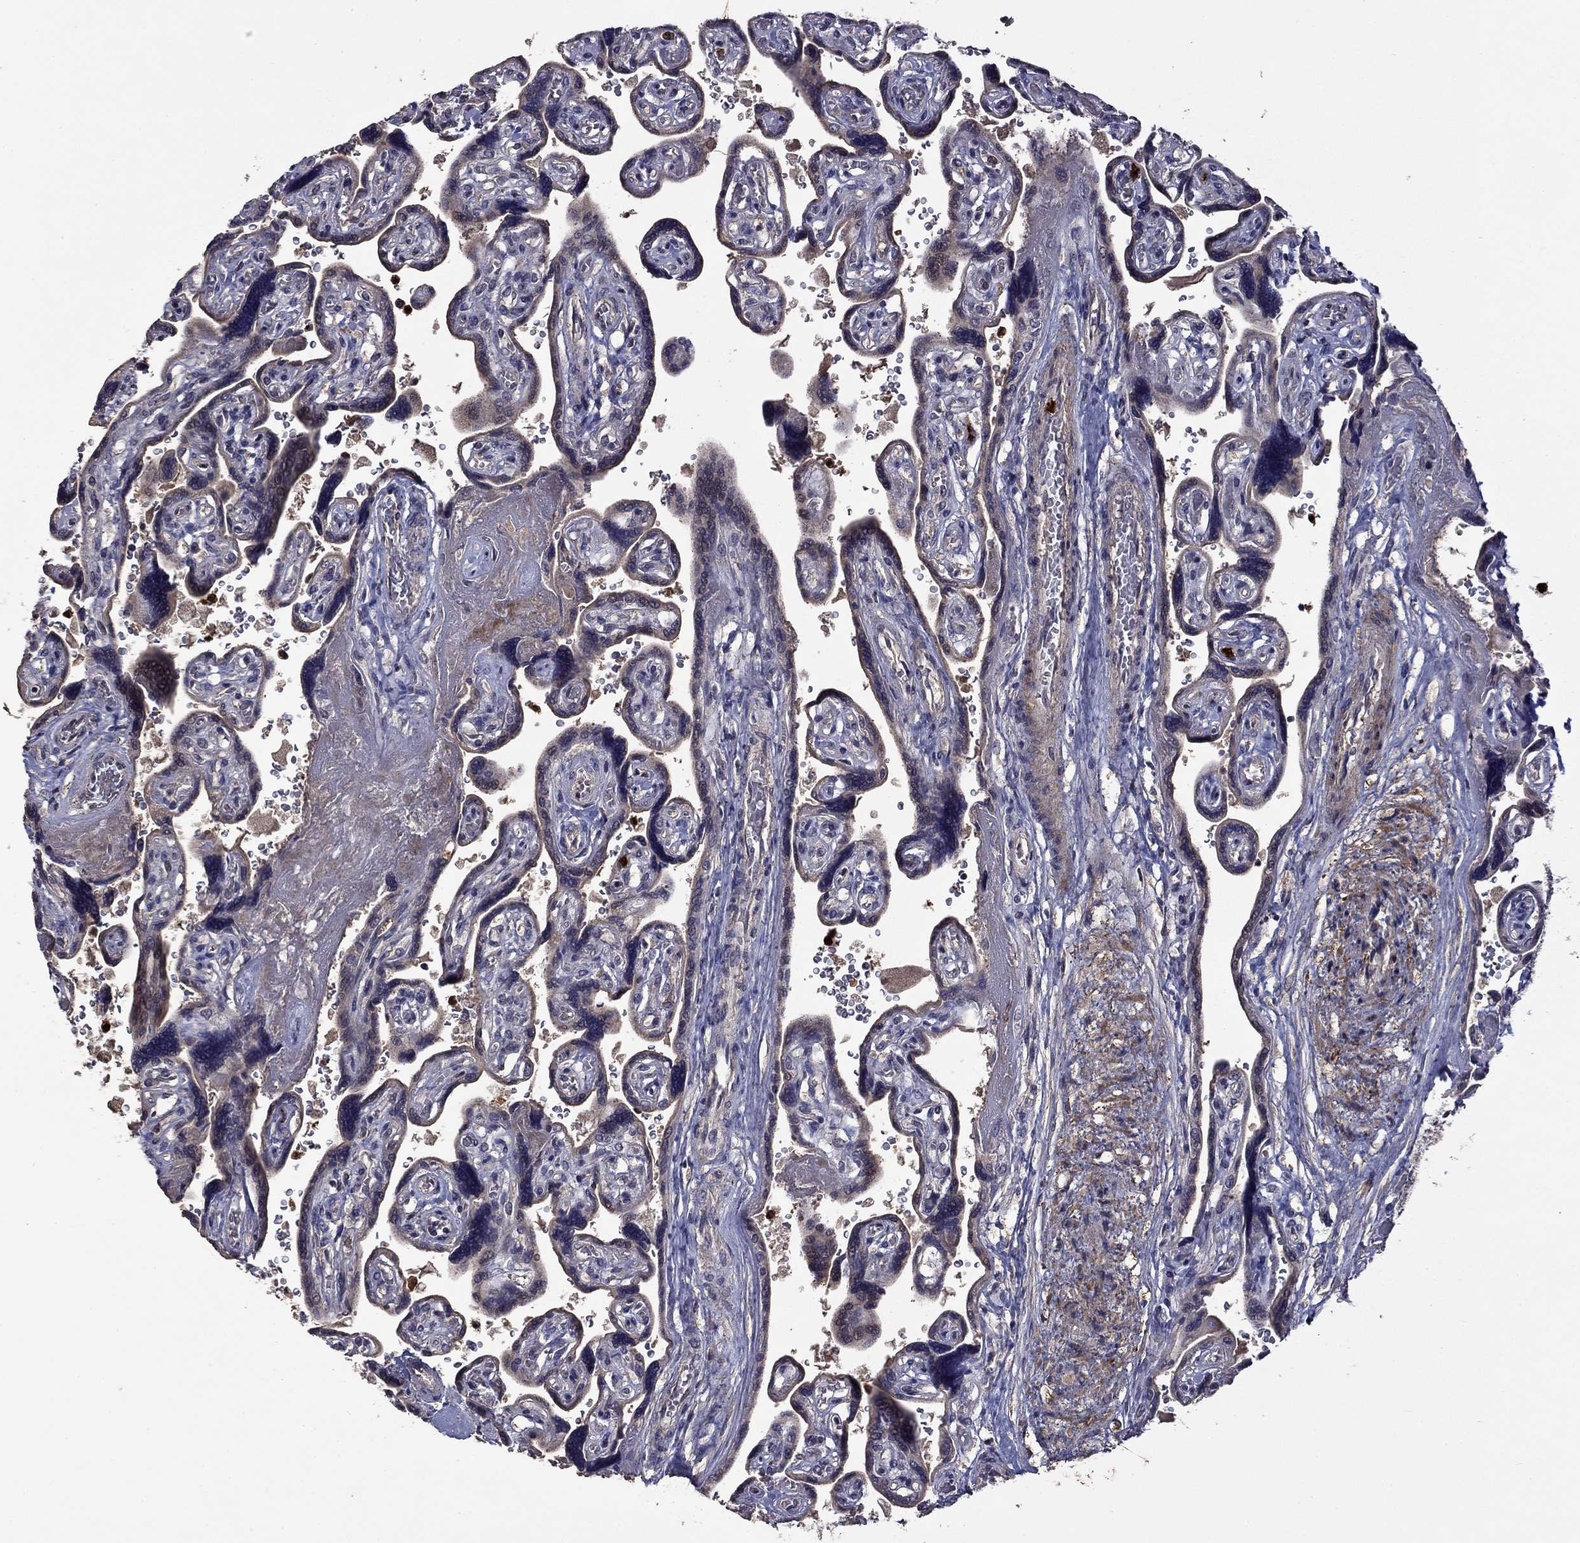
{"staining": {"intensity": "negative", "quantity": "none", "location": "none"}, "tissue": "placenta", "cell_type": "Decidual cells", "image_type": "normal", "snomed": [{"axis": "morphology", "description": "Normal tissue, NOS"}, {"axis": "topography", "description": "Placenta"}], "caption": "Normal placenta was stained to show a protein in brown. There is no significant expression in decidual cells.", "gene": "SATB1", "patient": {"sex": "female", "age": 32}}